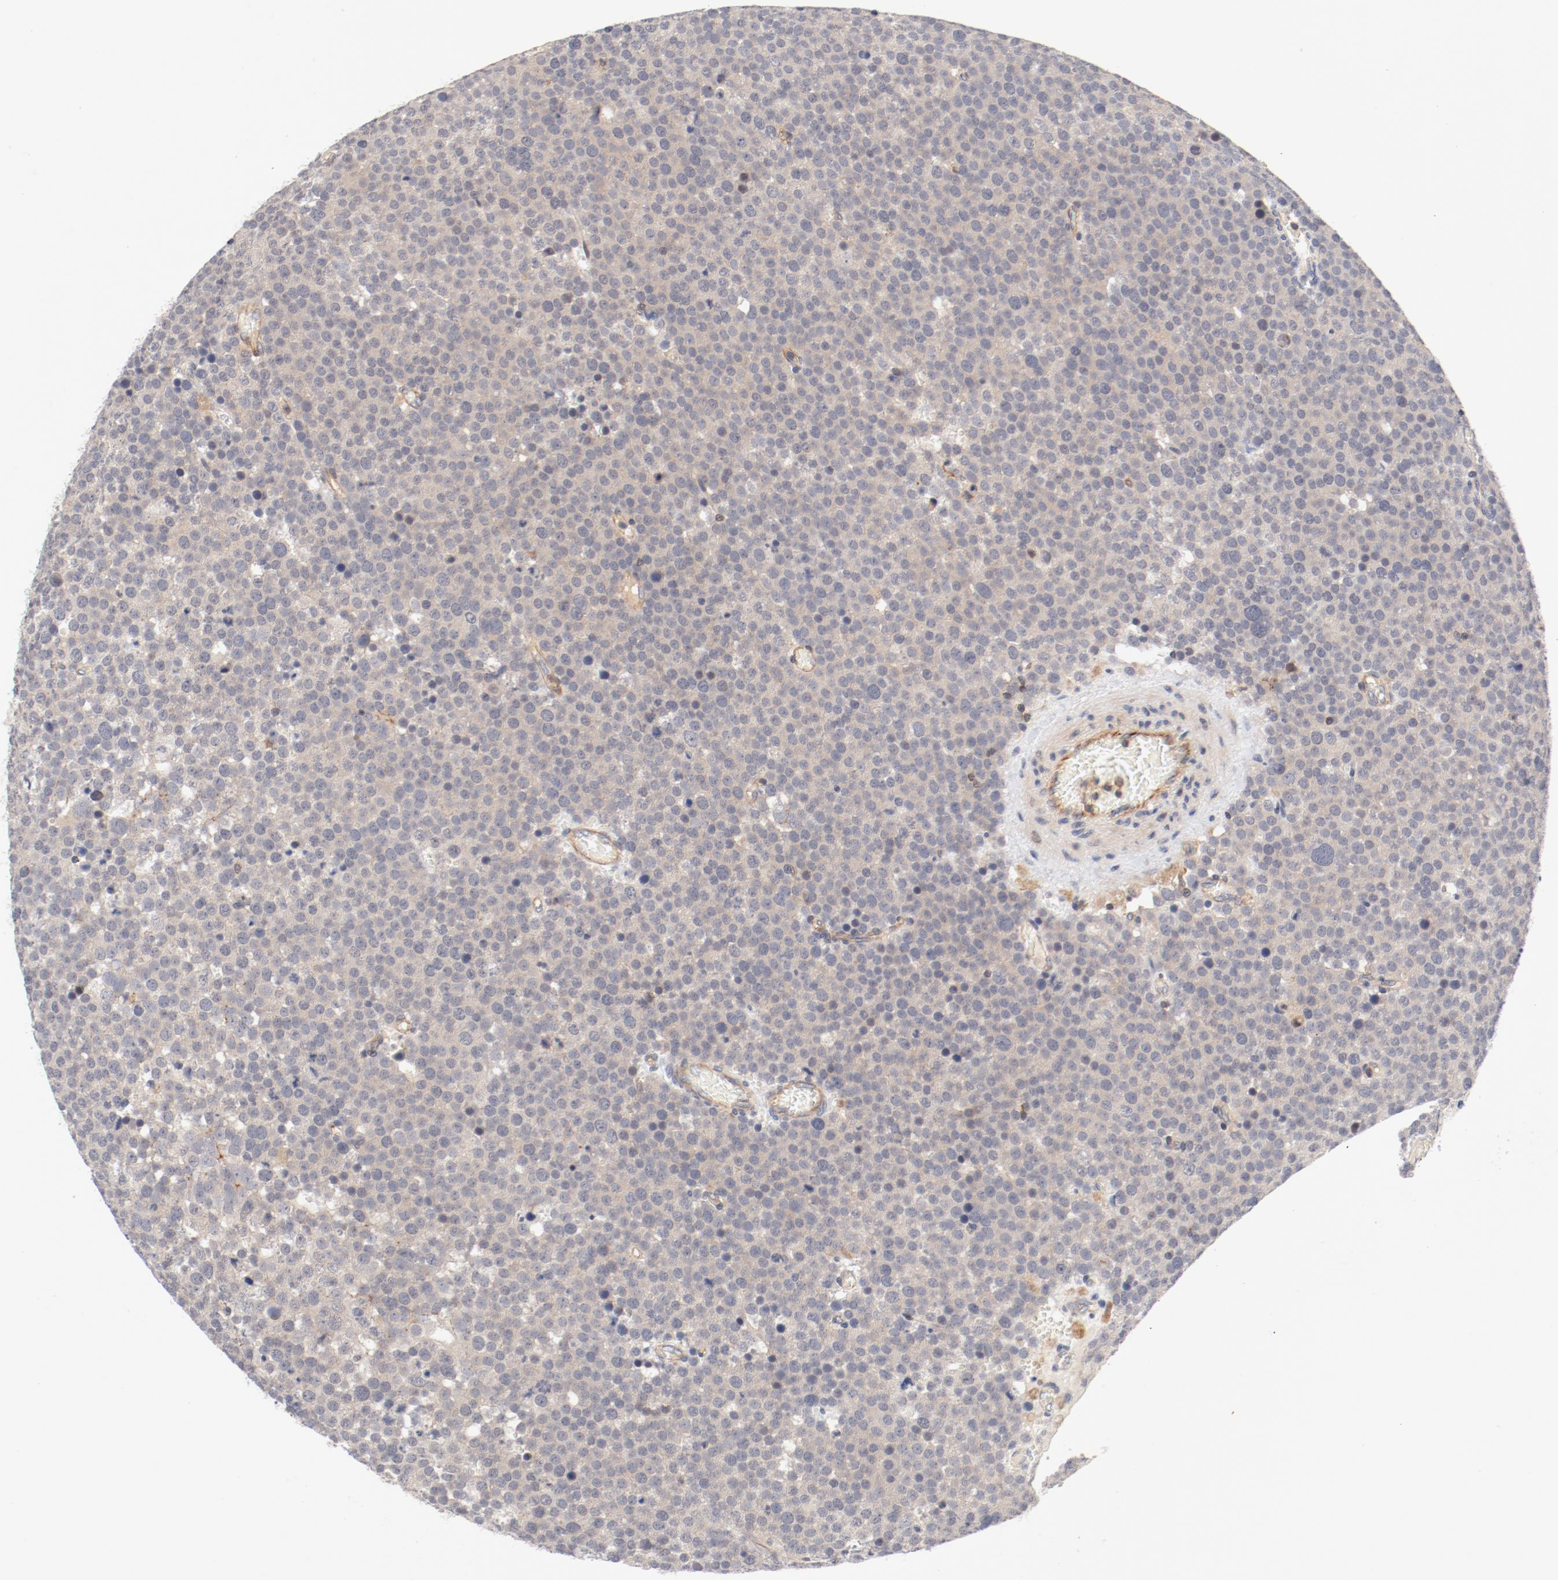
{"staining": {"intensity": "negative", "quantity": "none", "location": "none"}, "tissue": "testis cancer", "cell_type": "Tumor cells", "image_type": "cancer", "snomed": [{"axis": "morphology", "description": "Seminoma, NOS"}, {"axis": "topography", "description": "Testis"}], "caption": "Photomicrograph shows no significant protein staining in tumor cells of seminoma (testis).", "gene": "ZNF267", "patient": {"sex": "male", "age": 71}}